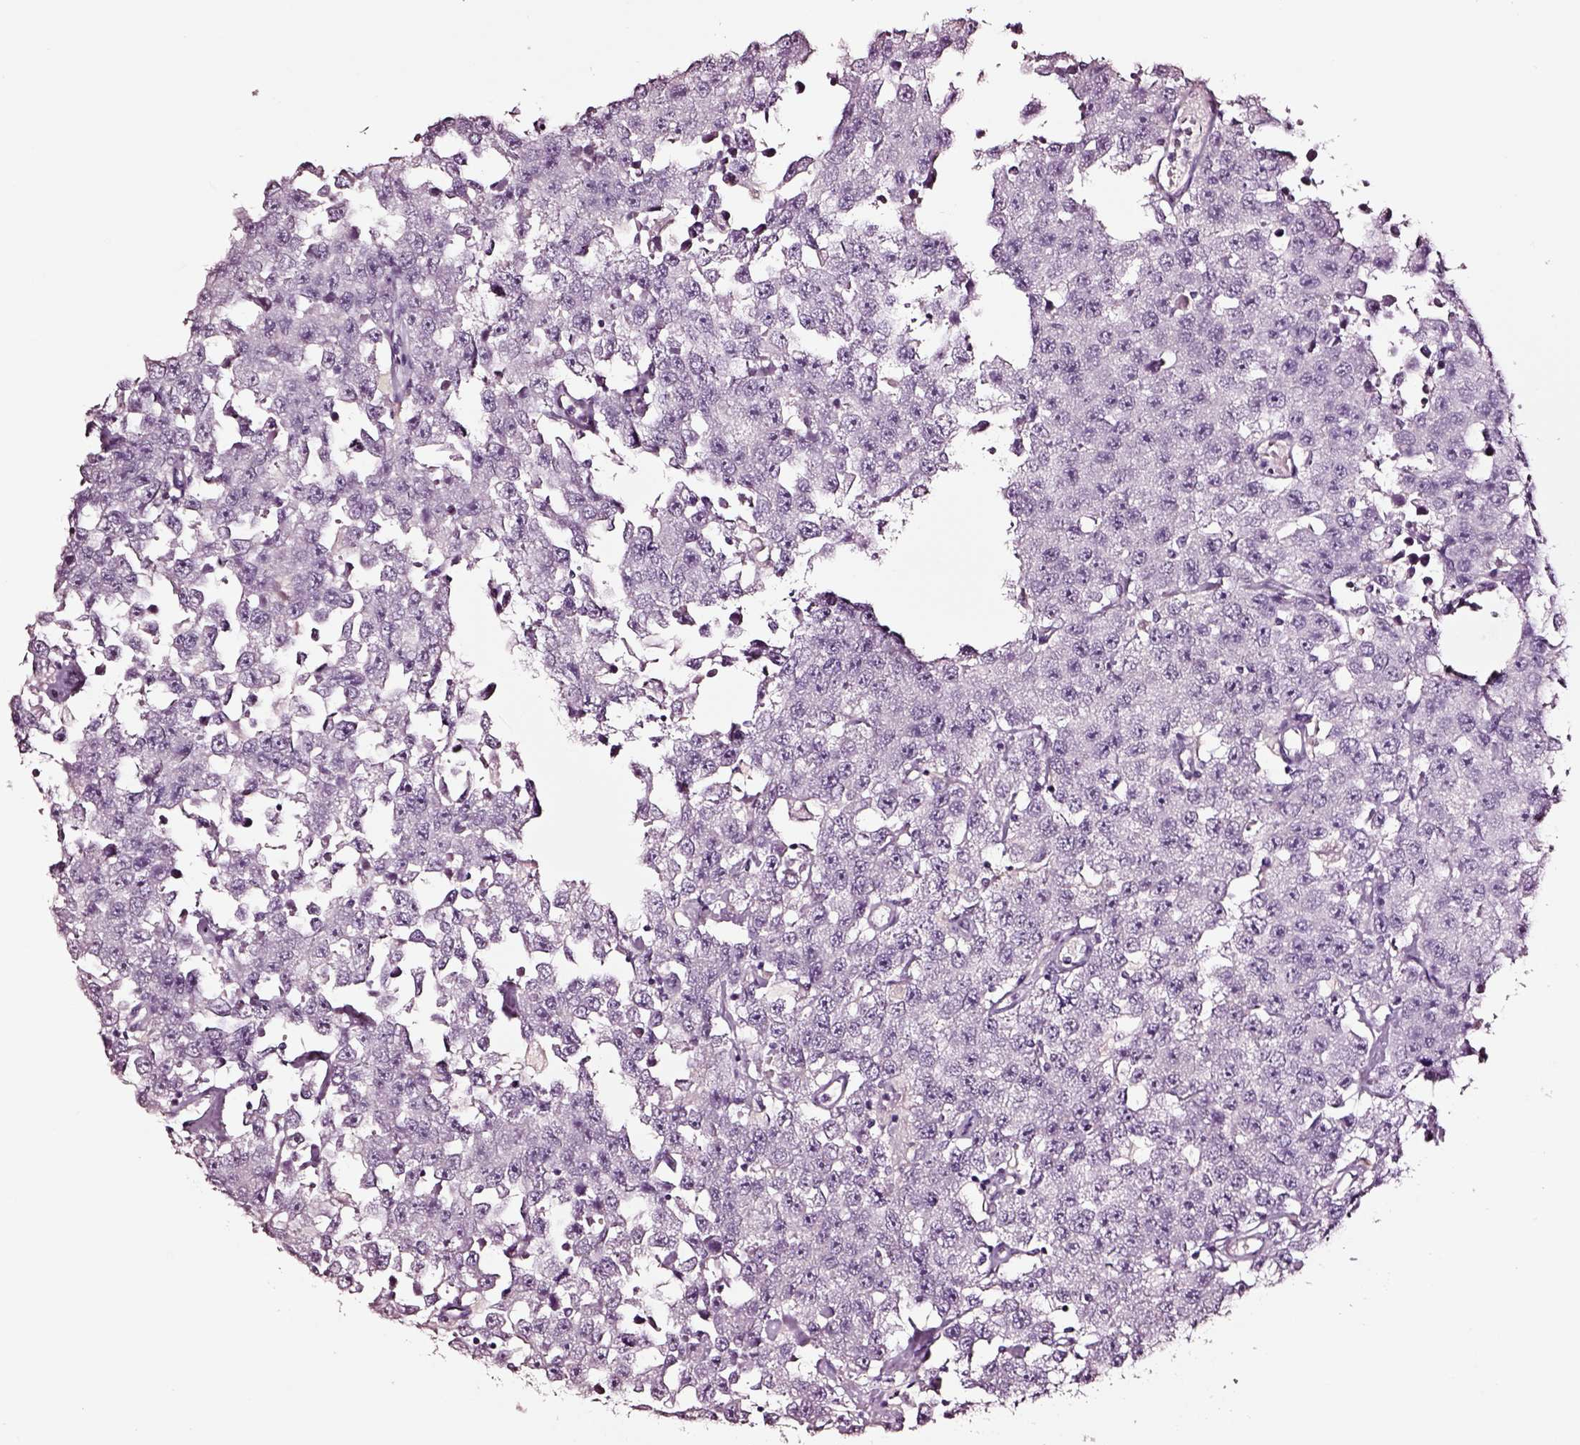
{"staining": {"intensity": "negative", "quantity": "none", "location": "none"}, "tissue": "testis cancer", "cell_type": "Tumor cells", "image_type": "cancer", "snomed": [{"axis": "morphology", "description": "Seminoma, NOS"}, {"axis": "topography", "description": "Testis"}], "caption": "The micrograph reveals no significant expression in tumor cells of testis cancer (seminoma).", "gene": "SMIM17", "patient": {"sex": "male", "age": 52}}